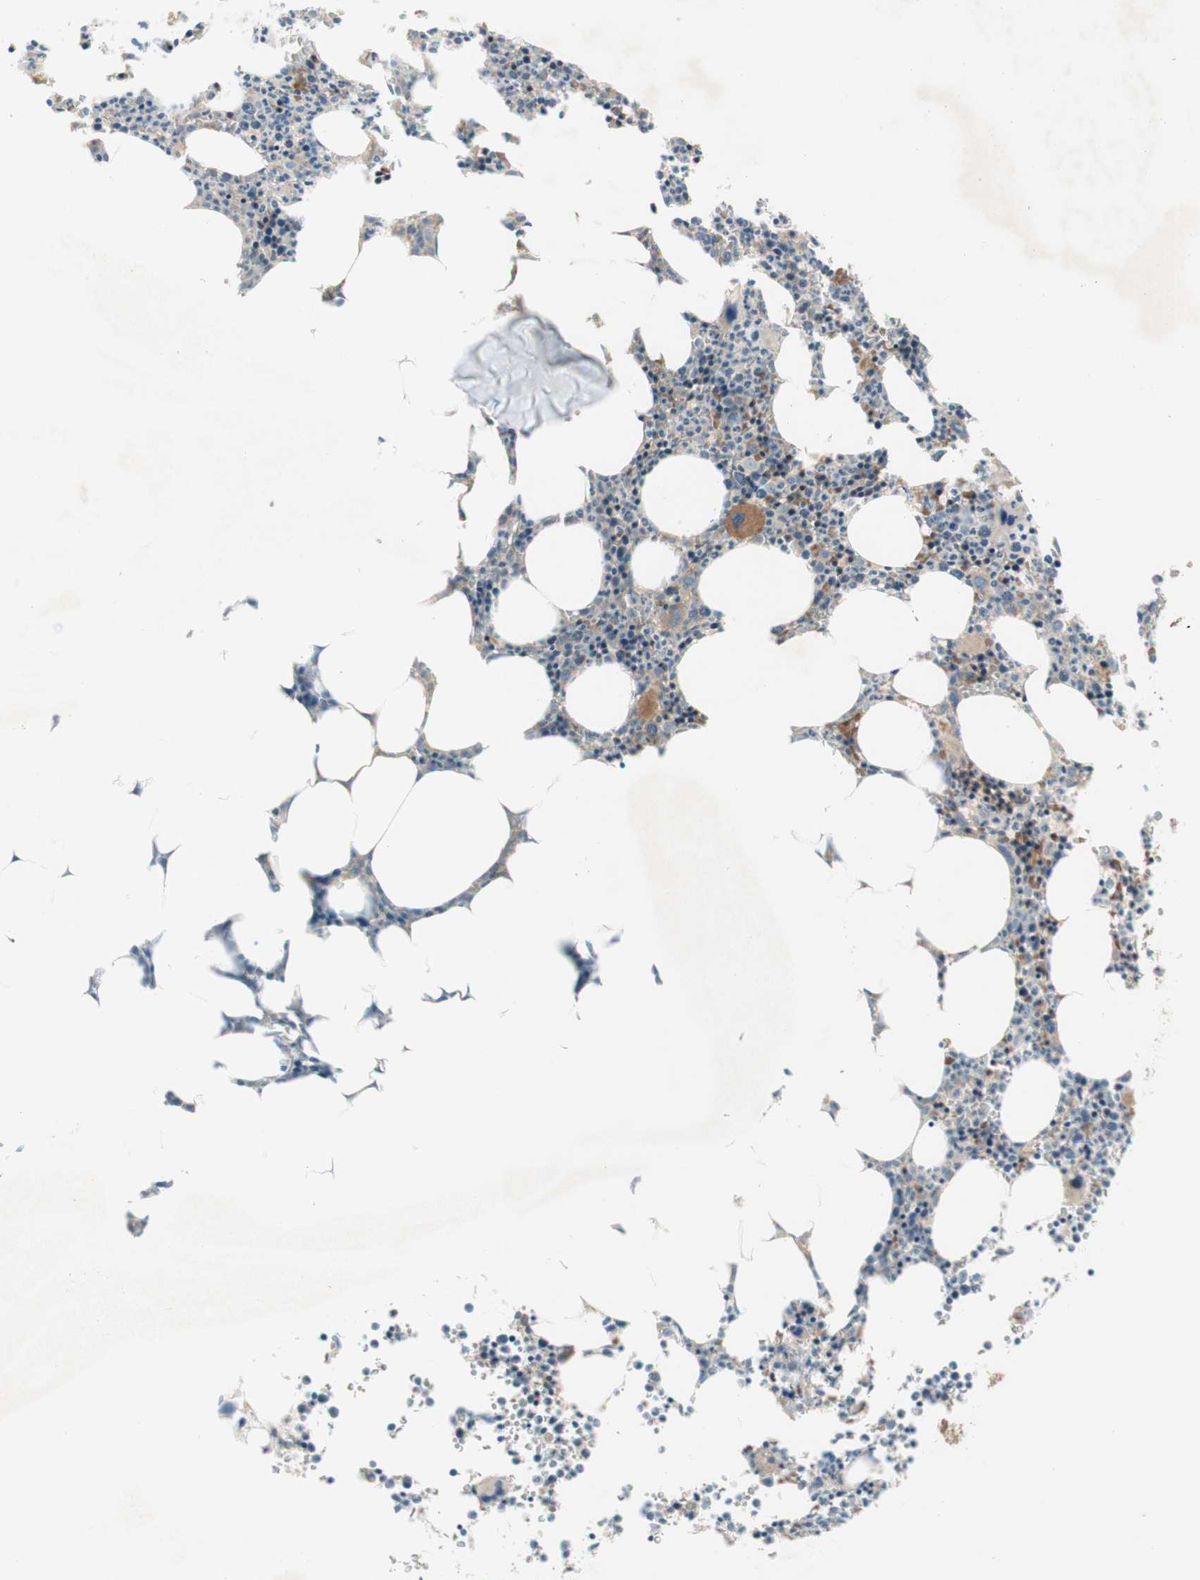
{"staining": {"intensity": "moderate", "quantity": "<25%", "location": "cytoplasmic/membranous"}, "tissue": "bone marrow", "cell_type": "Hematopoietic cells", "image_type": "normal", "snomed": [{"axis": "morphology", "description": "Normal tissue, NOS"}, {"axis": "morphology", "description": "Inflammation, NOS"}, {"axis": "topography", "description": "Bone marrow"}], "caption": "Normal bone marrow reveals moderate cytoplasmic/membranous staining in about <25% of hematopoietic cells.", "gene": "PTGER4", "patient": {"sex": "female", "age": 61}}